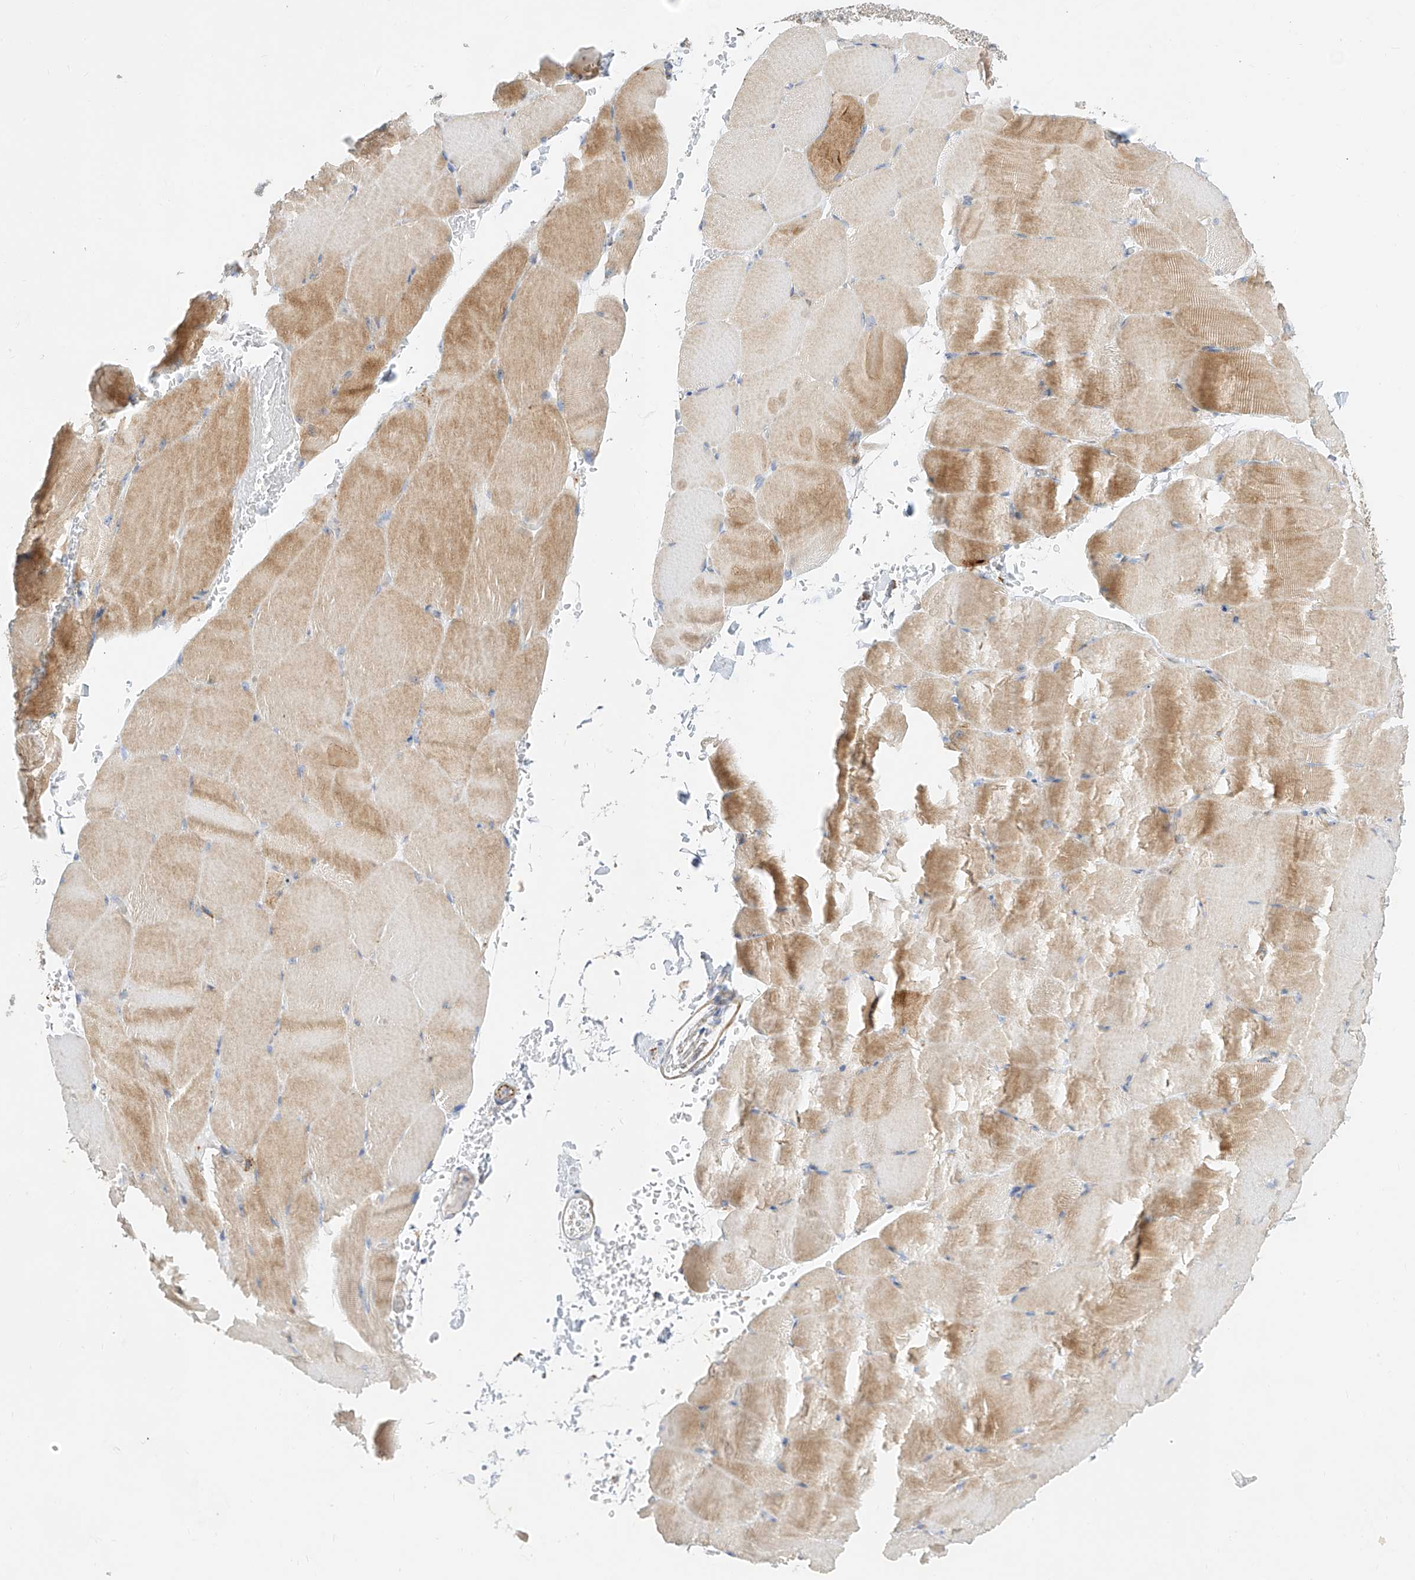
{"staining": {"intensity": "moderate", "quantity": ">75%", "location": "cytoplasmic/membranous"}, "tissue": "skeletal muscle", "cell_type": "Myocytes", "image_type": "normal", "snomed": [{"axis": "morphology", "description": "Normal tissue, NOS"}, {"axis": "topography", "description": "Skeletal muscle"}, {"axis": "topography", "description": "Parathyroid gland"}], "caption": "High-power microscopy captured an immunohistochemistry (IHC) micrograph of normal skeletal muscle, revealing moderate cytoplasmic/membranous positivity in about >75% of myocytes.", "gene": "CST9", "patient": {"sex": "female", "age": 37}}